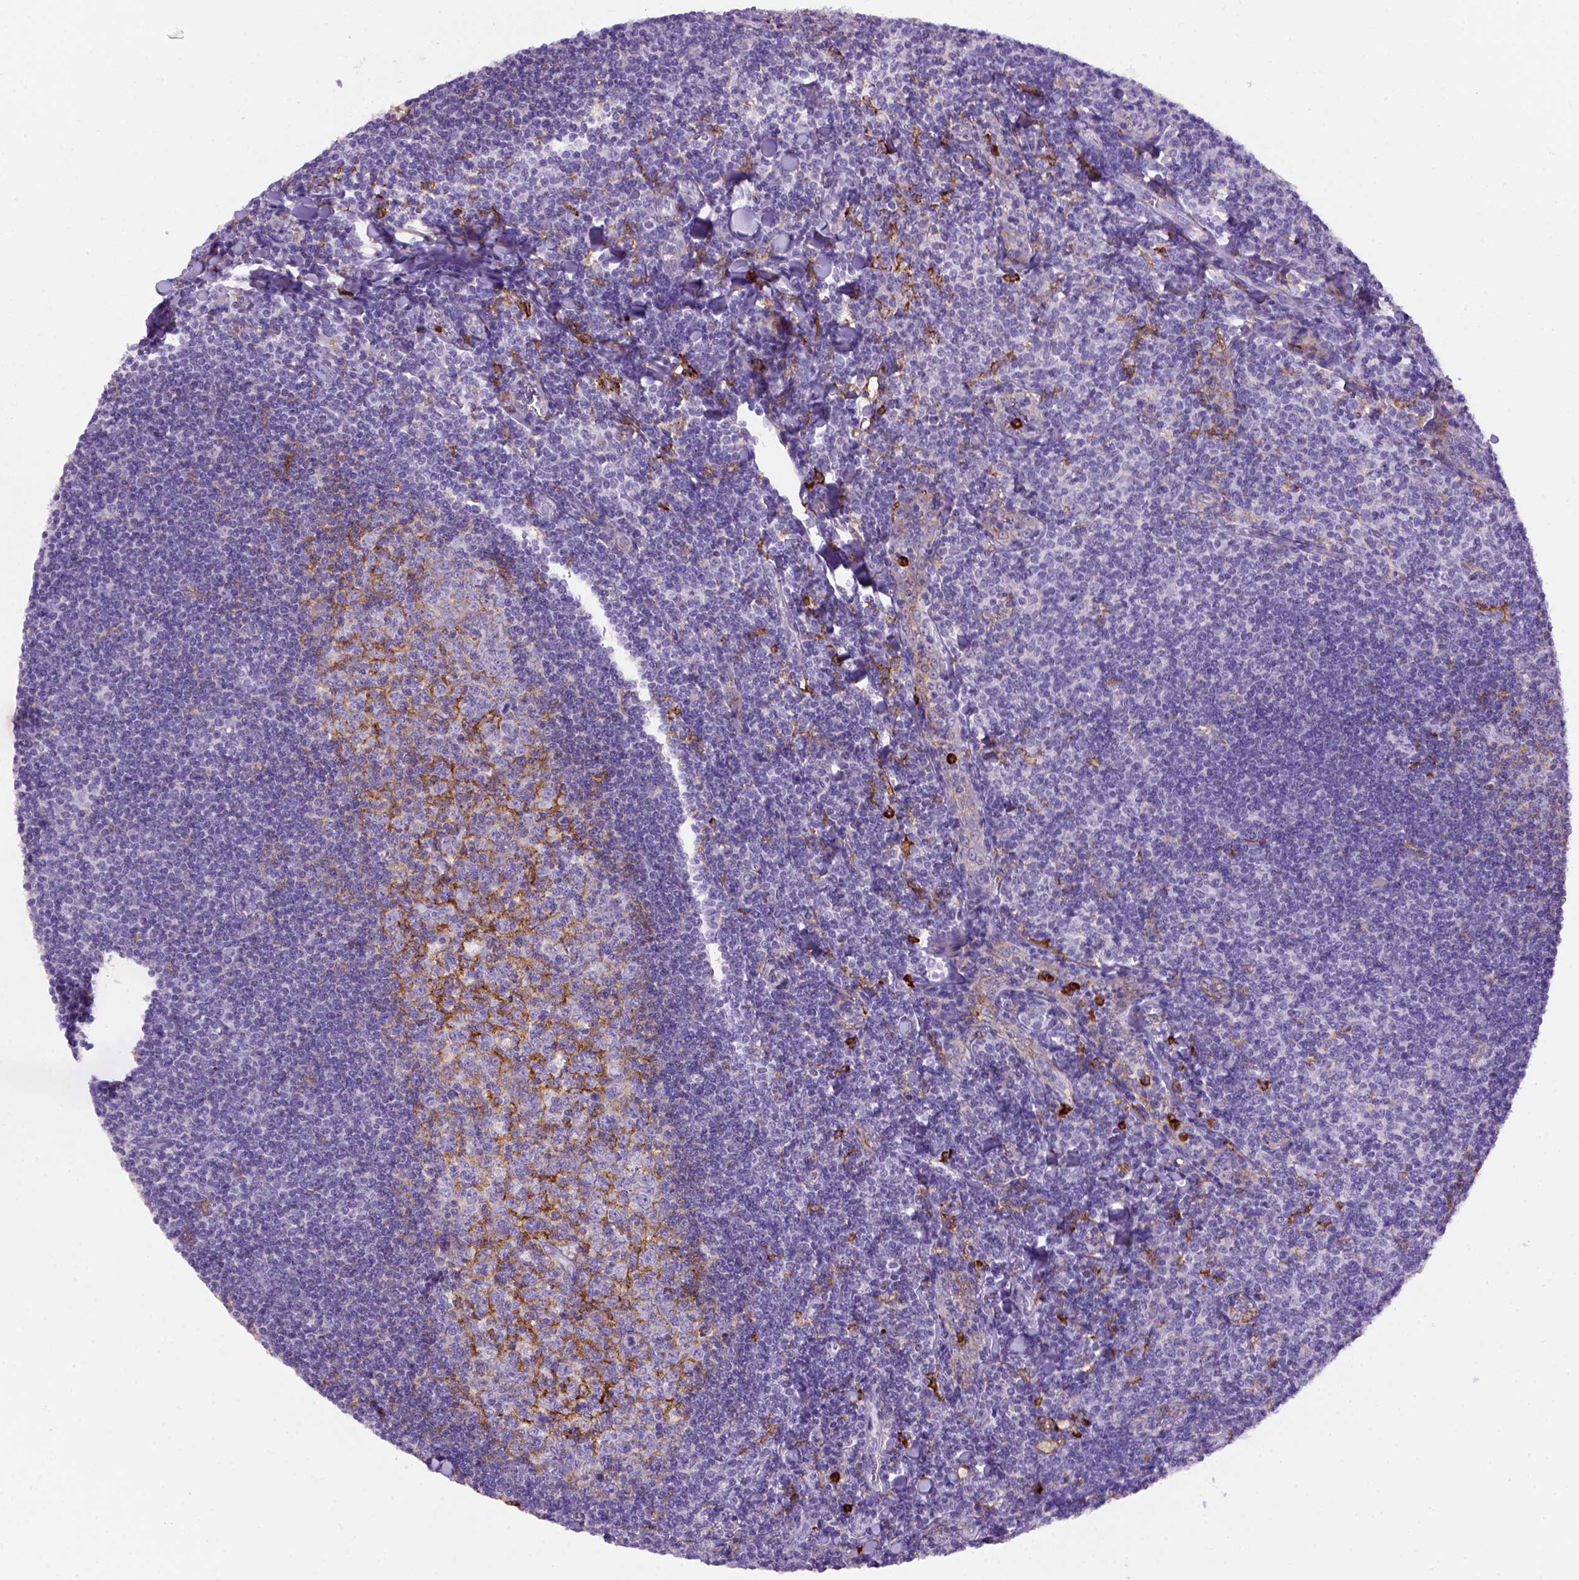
{"staining": {"intensity": "moderate", "quantity": "25%-75%", "location": "cytoplasmic/membranous"}, "tissue": "tonsil", "cell_type": "Germinal center cells", "image_type": "normal", "snomed": [{"axis": "morphology", "description": "Normal tissue, NOS"}, {"axis": "topography", "description": "Tonsil"}], "caption": "Human tonsil stained for a protein (brown) exhibits moderate cytoplasmic/membranous positive staining in about 25%-75% of germinal center cells.", "gene": "CD14", "patient": {"sex": "female", "age": 12}}